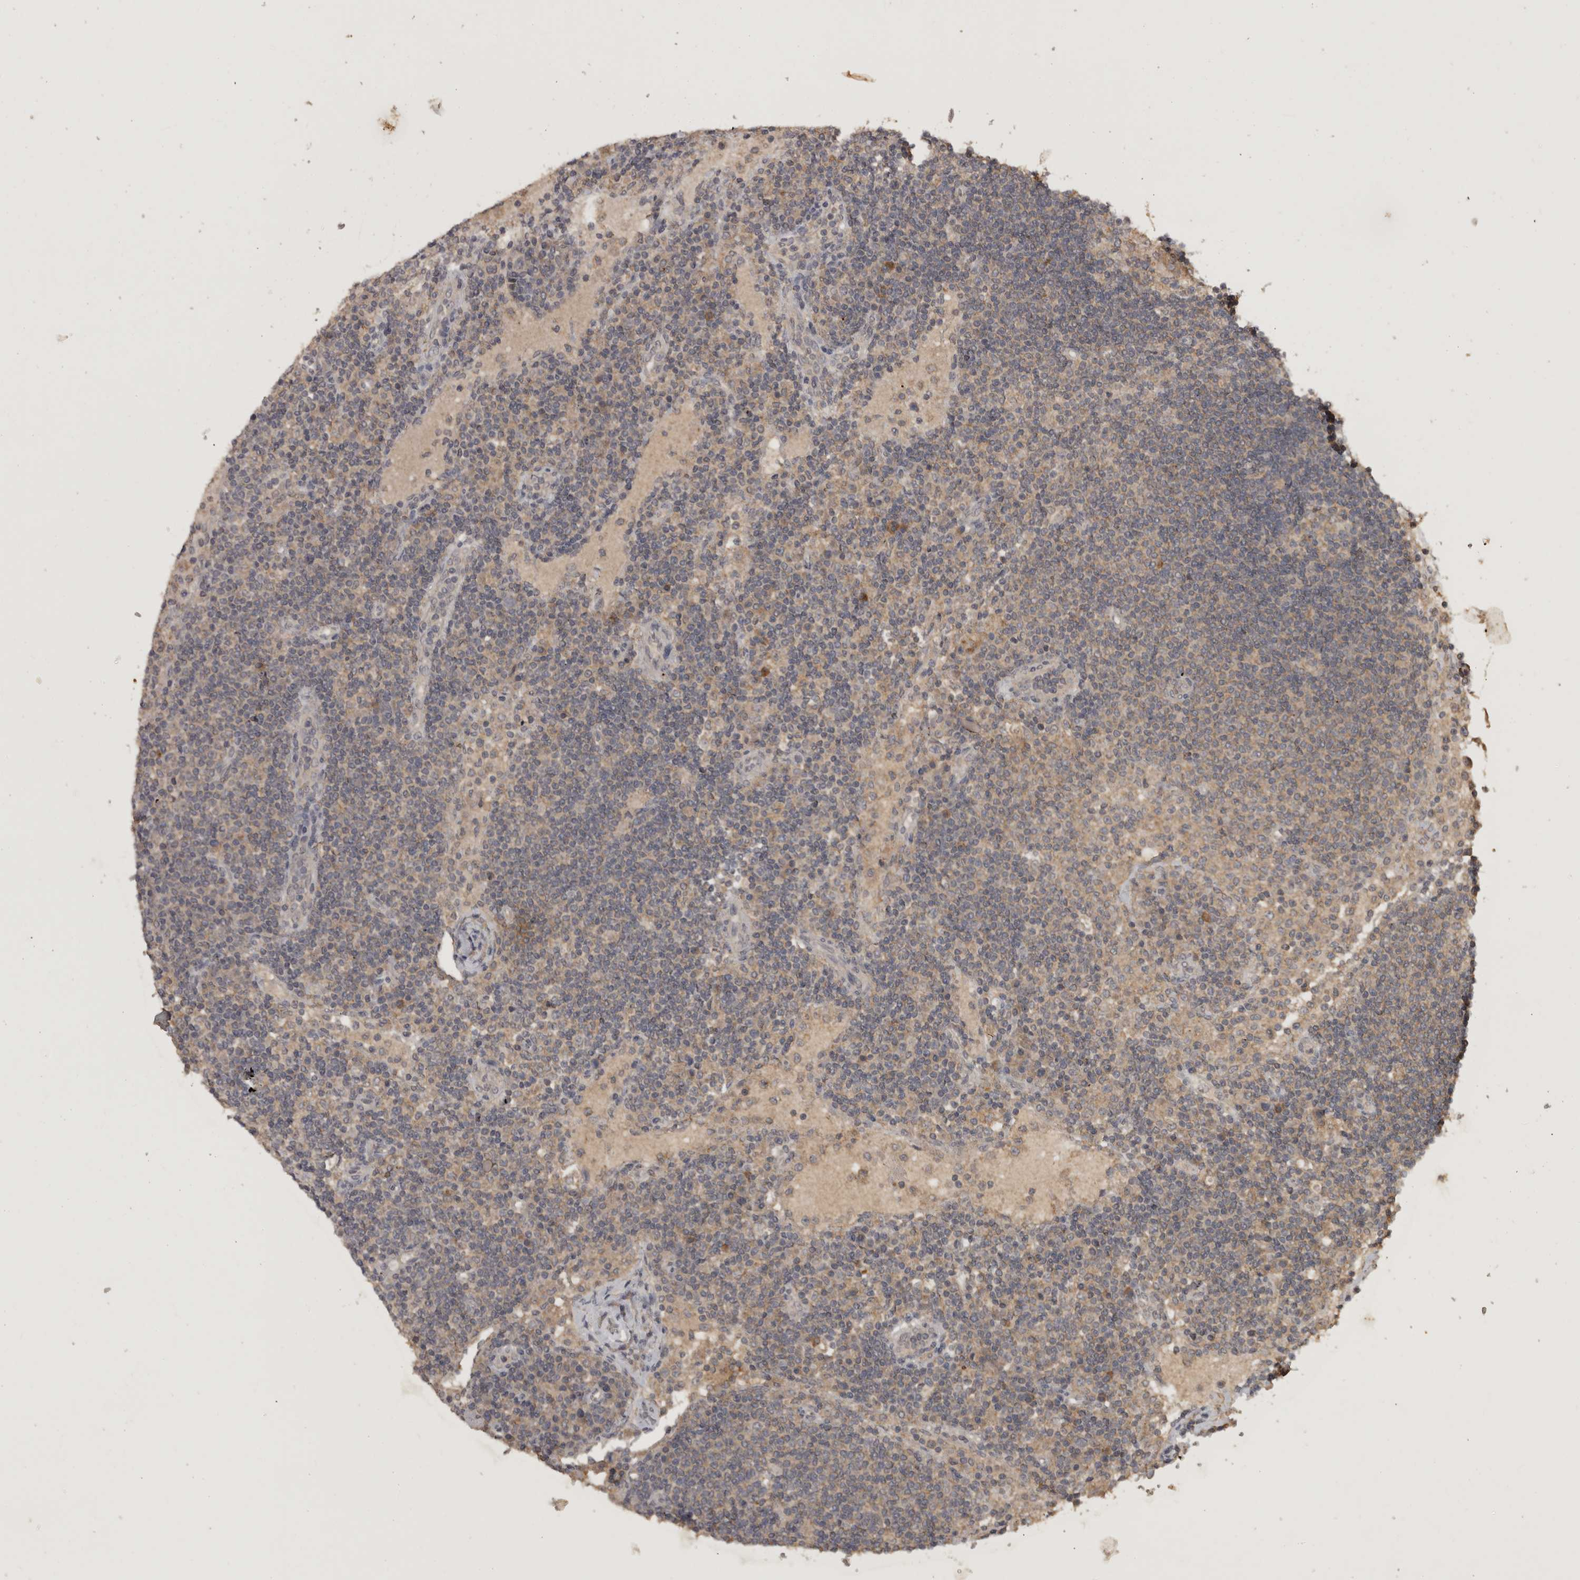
{"staining": {"intensity": "weak", "quantity": ">75%", "location": "cytoplasmic/membranous"}, "tissue": "lymph node", "cell_type": "Germinal center cells", "image_type": "normal", "snomed": [{"axis": "morphology", "description": "Normal tissue, NOS"}, {"axis": "topography", "description": "Lymph node"}], "caption": "Immunohistochemical staining of unremarkable human lymph node demonstrates low levels of weak cytoplasmic/membranous expression in about >75% of germinal center cells. Nuclei are stained in blue.", "gene": "ADAMTS4", "patient": {"sex": "female", "age": 53}}